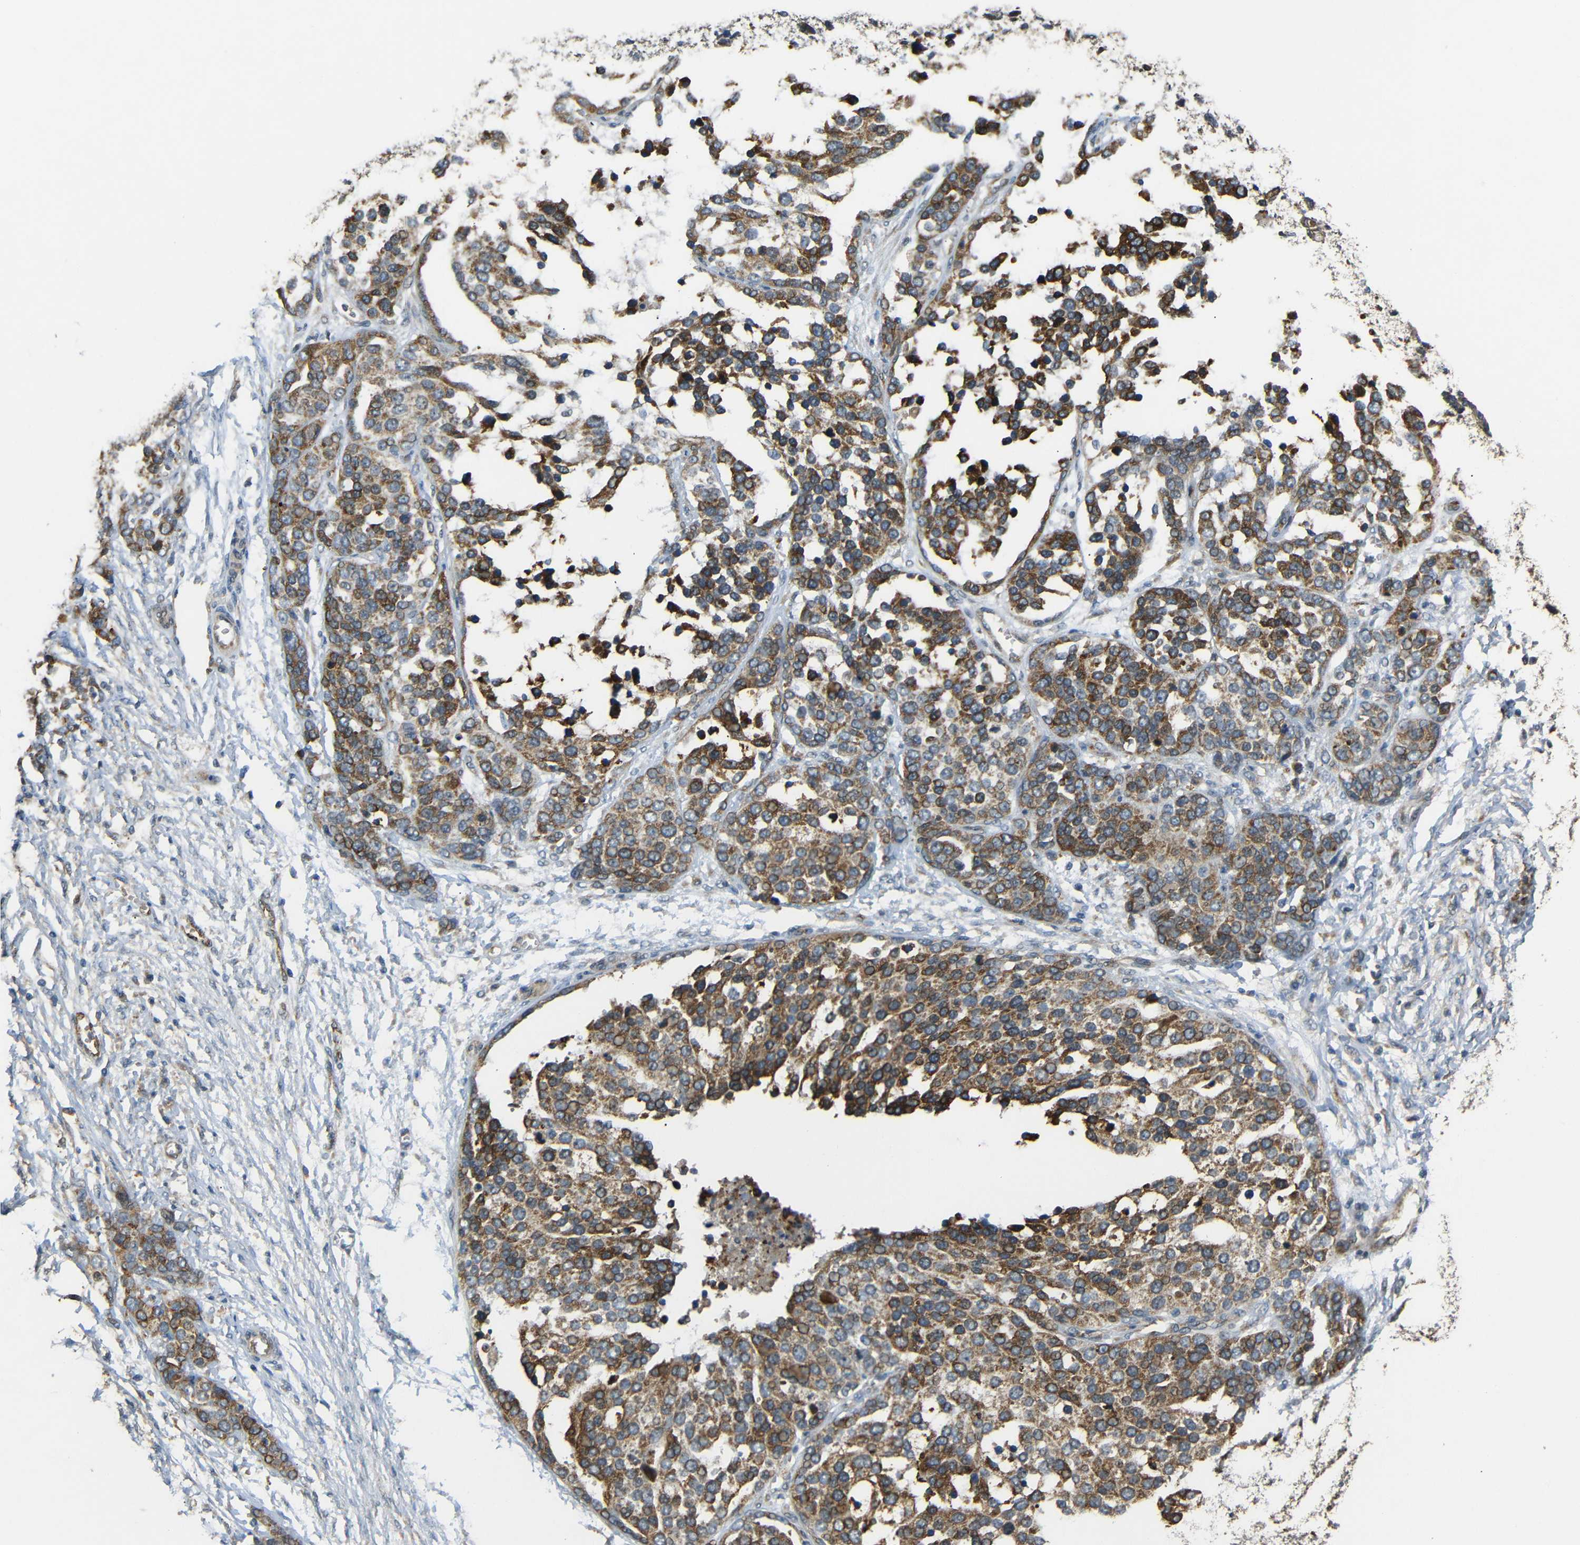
{"staining": {"intensity": "moderate", "quantity": ">75%", "location": "cytoplasmic/membranous"}, "tissue": "ovarian cancer", "cell_type": "Tumor cells", "image_type": "cancer", "snomed": [{"axis": "morphology", "description": "Cystadenocarcinoma, serous, NOS"}, {"axis": "topography", "description": "Ovary"}], "caption": "Ovarian serous cystadenocarcinoma stained for a protein (brown) exhibits moderate cytoplasmic/membranous positive positivity in about >75% of tumor cells.", "gene": "ATP7A", "patient": {"sex": "female", "age": 44}}